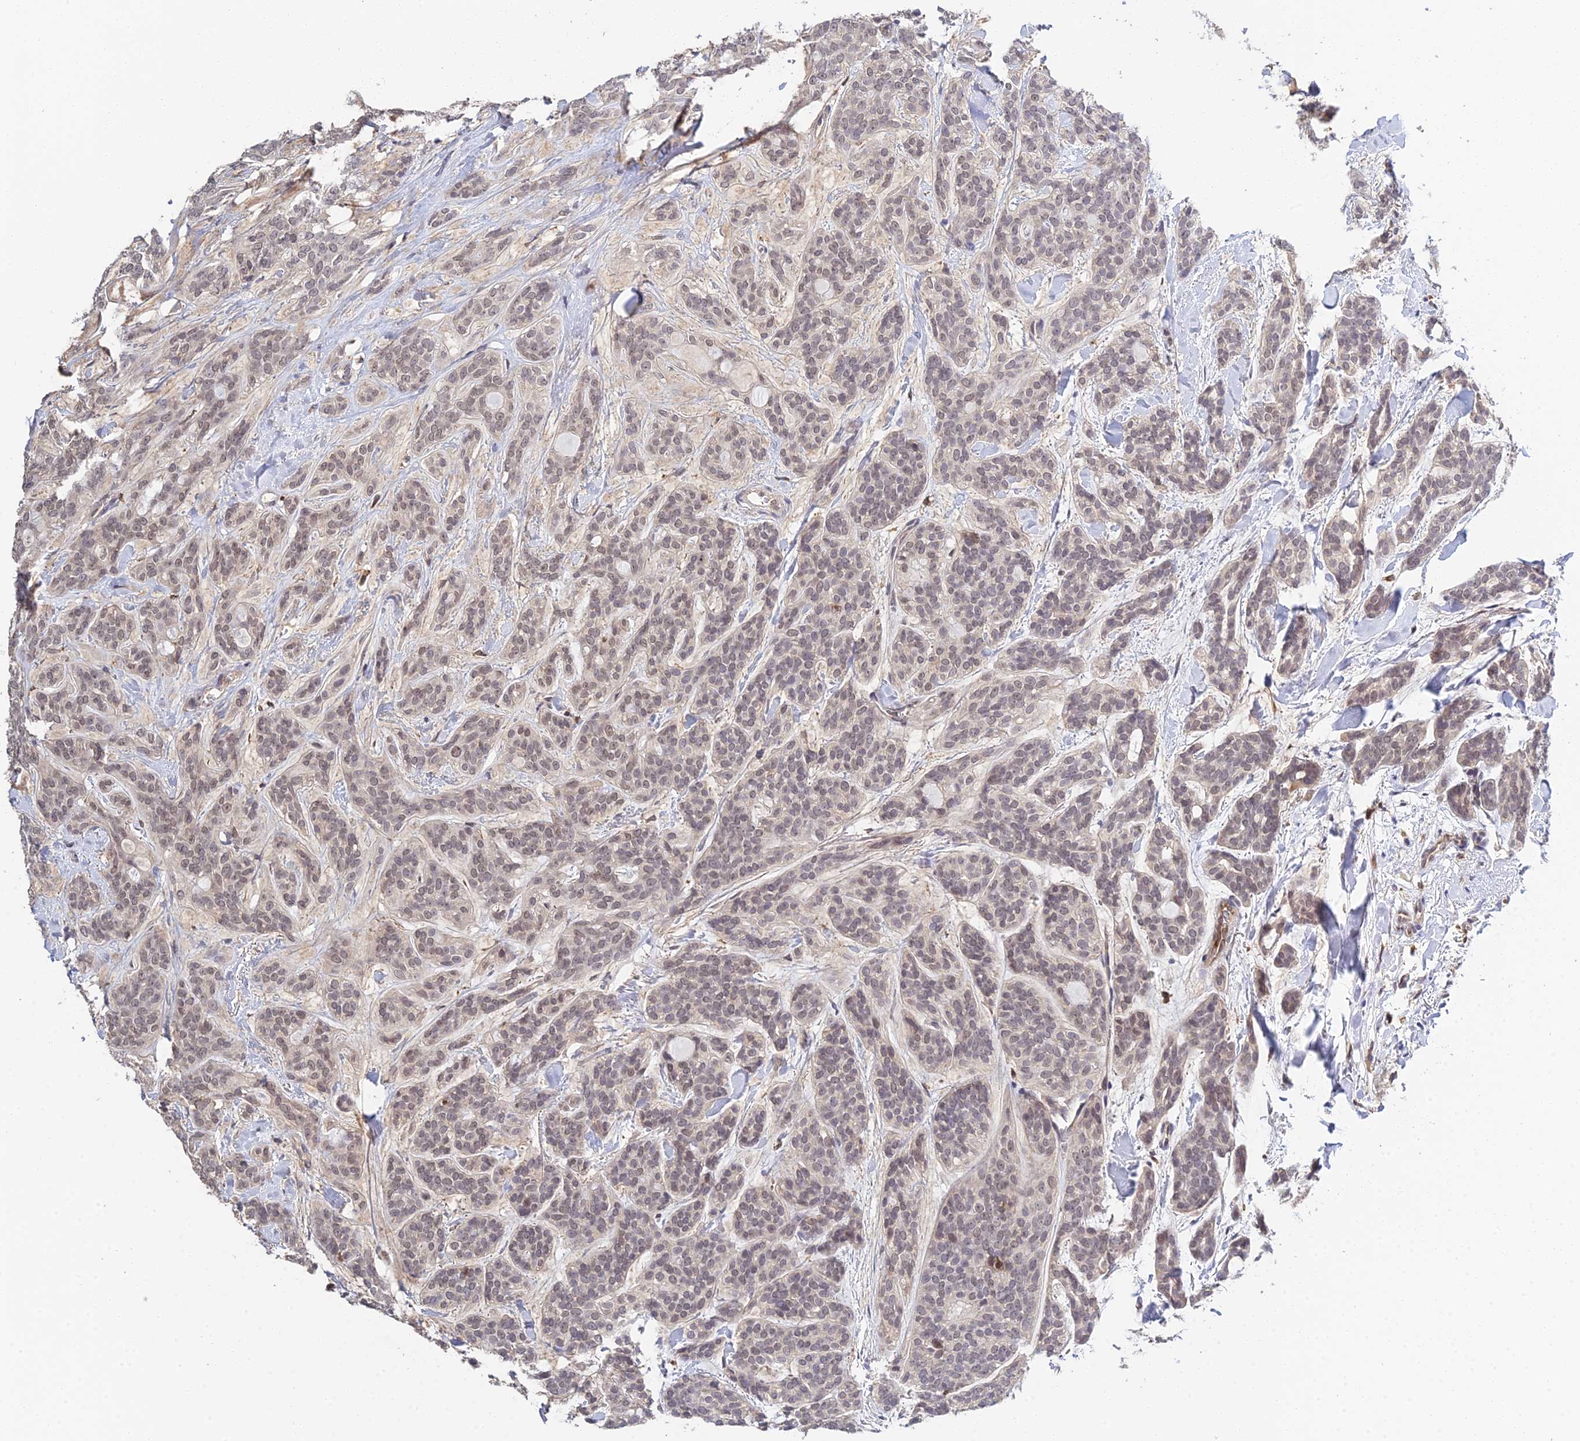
{"staining": {"intensity": "weak", "quantity": "25%-75%", "location": "nuclear"}, "tissue": "head and neck cancer", "cell_type": "Tumor cells", "image_type": "cancer", "snomed": [{"axis": "morphology", "description": "Adenocarcinoma, NOS"}, {"axis": "topography", "description": "Head-Neck"}], "caption": "Immunohistochemical staining of human head and neck cancer displays low levels of weak nuclear protein positivity in about 25%-75% of tumor cells.", "gene": "TPRX1", "patient": {"sex": "male", "age": 66}}